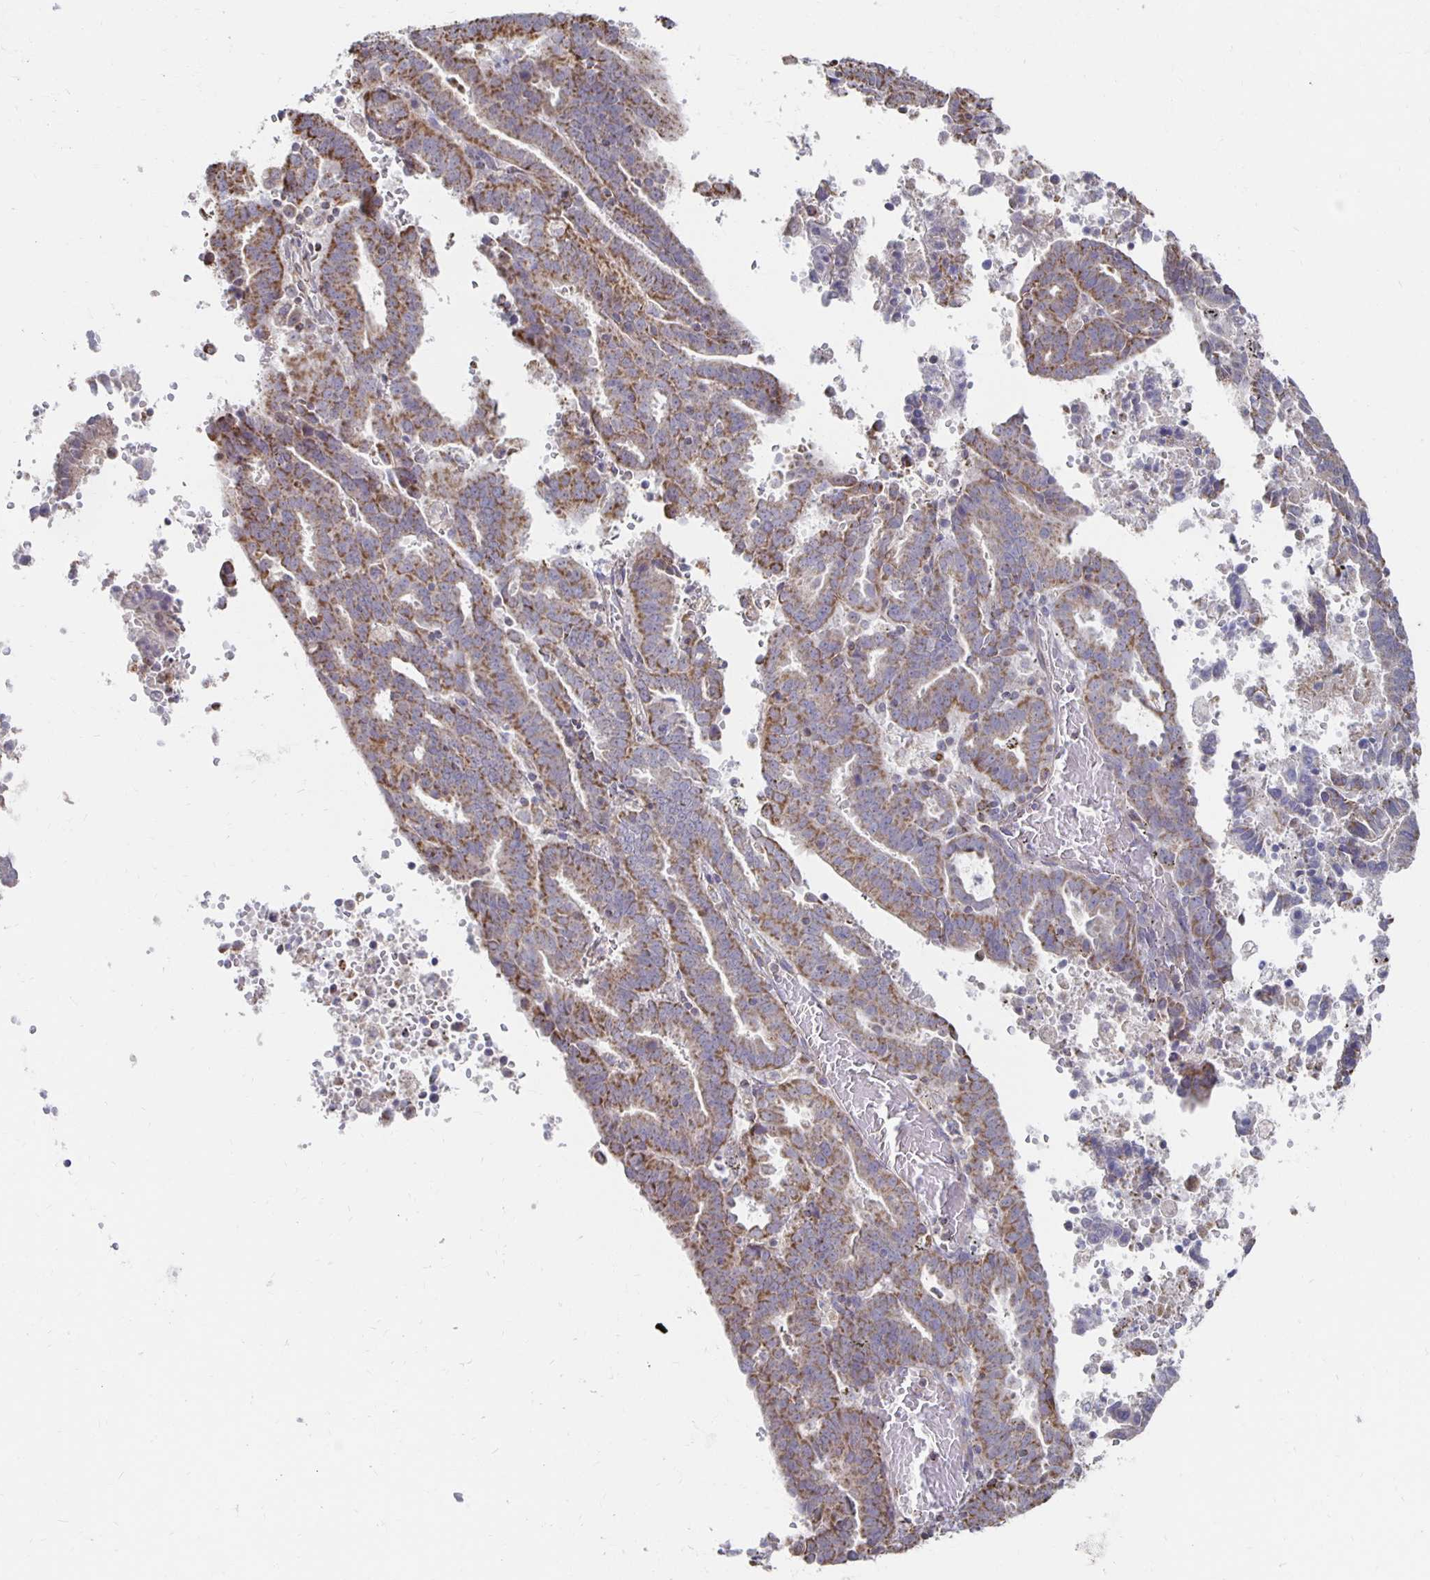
{"staining": {"intensity": "moderate", "quantity": "25%-75%", "location": "cytoplasmic/membranous"}, "tissue": "endometrial cancer", "cell_type": "Tumor cells", "image_type": "cancer", "snomed": [{"axis": "morphology", "description": "Adenocarcinoma, NOS"}, {"axis": "topography", "description": "Uterus"}], "caption": "Moderate cytoplasmic/membranous expression is appreciated in about 25%-75% of tumor cells in adenocarcinoma (endometrial). Nuclei are stained in blue.", "gene": "NKX2-8", "patient": {"sex": "female", "age": 83}}